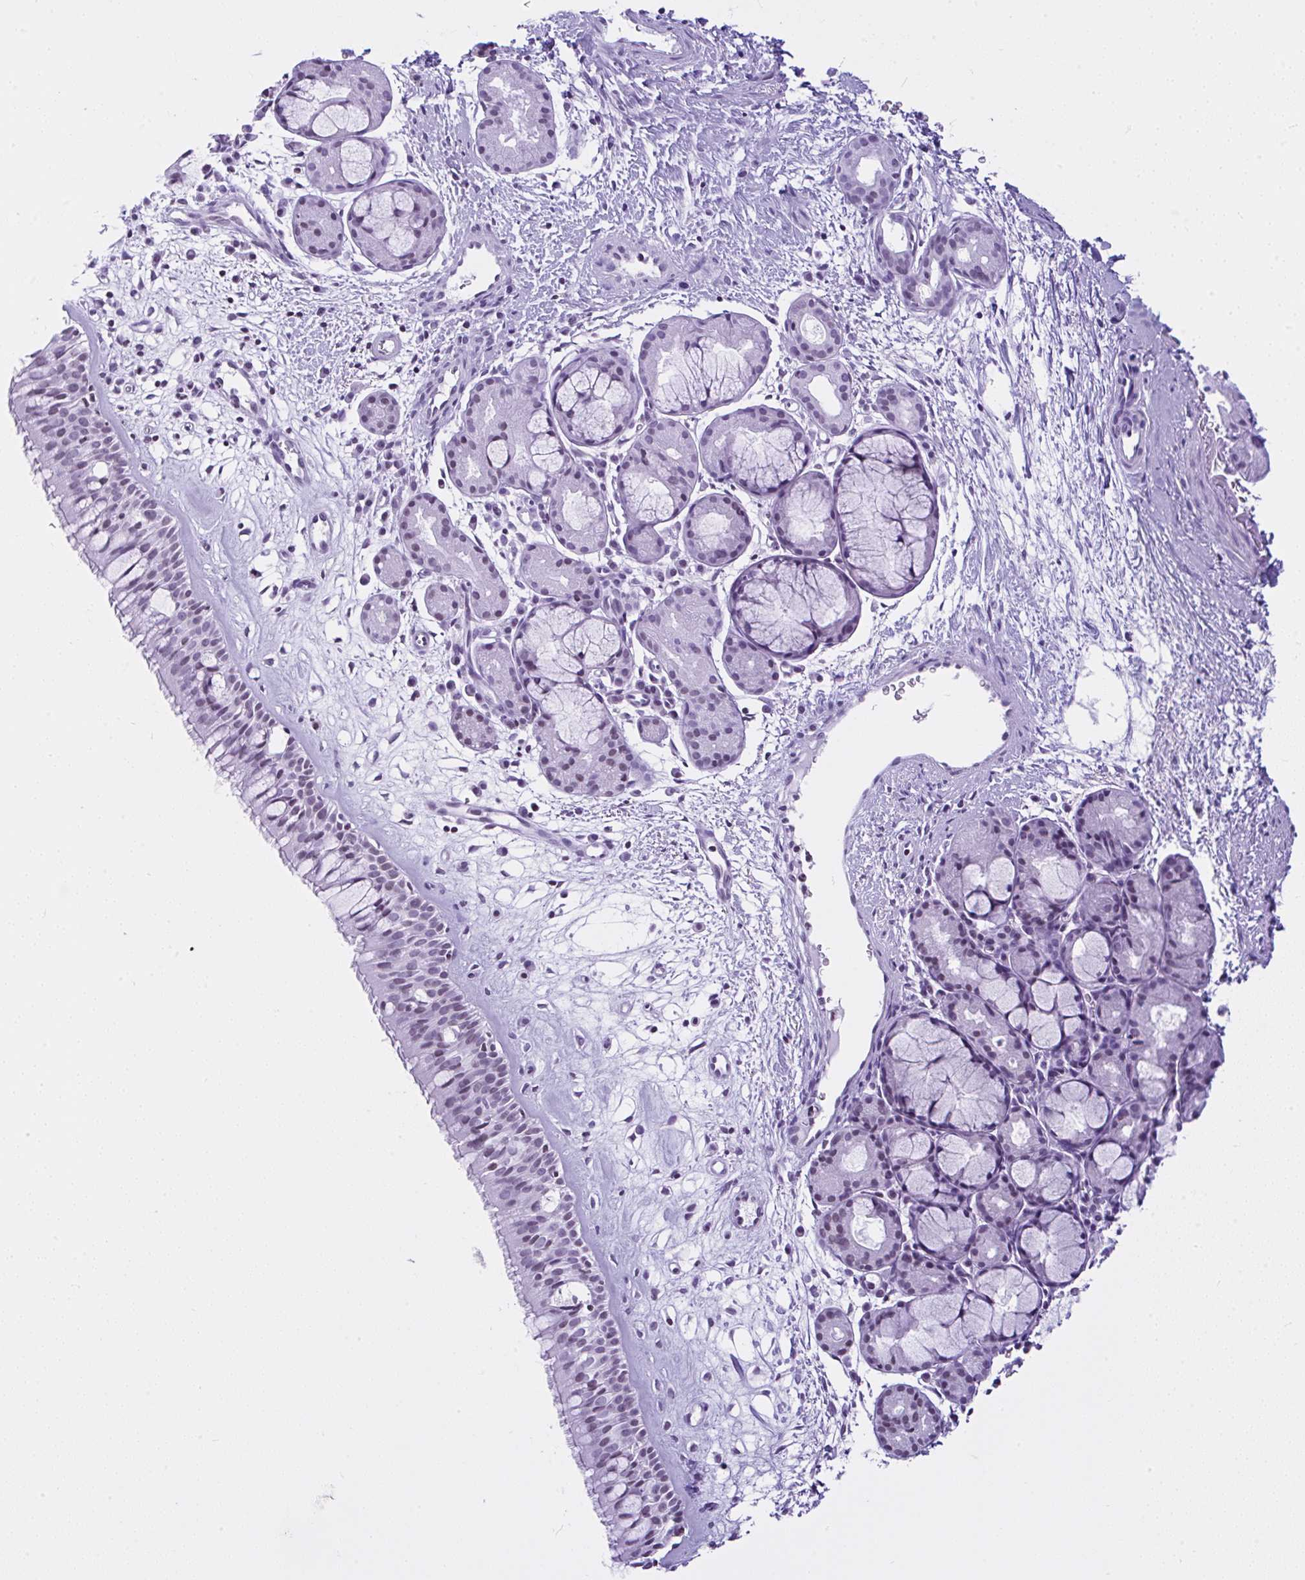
{"staining": {"intensity": "weak", "quantity": "<25%", "location": "nuclear"}, "tissue": "nasopharynx", "cell_type": "Respiratory epithelial cells", "image_type": "normal", "snomed": [{"axis": "morphology", "description": "Normal tissue, NOS"}, {"axis": "topography", "description": "Nasopharynx"}], "caption": "The image exhibits no staining of respiratory epithelial cells in benign nasopharynx.", "gene": "KRT27", "patient": {"sex": "male", "age": 65}}